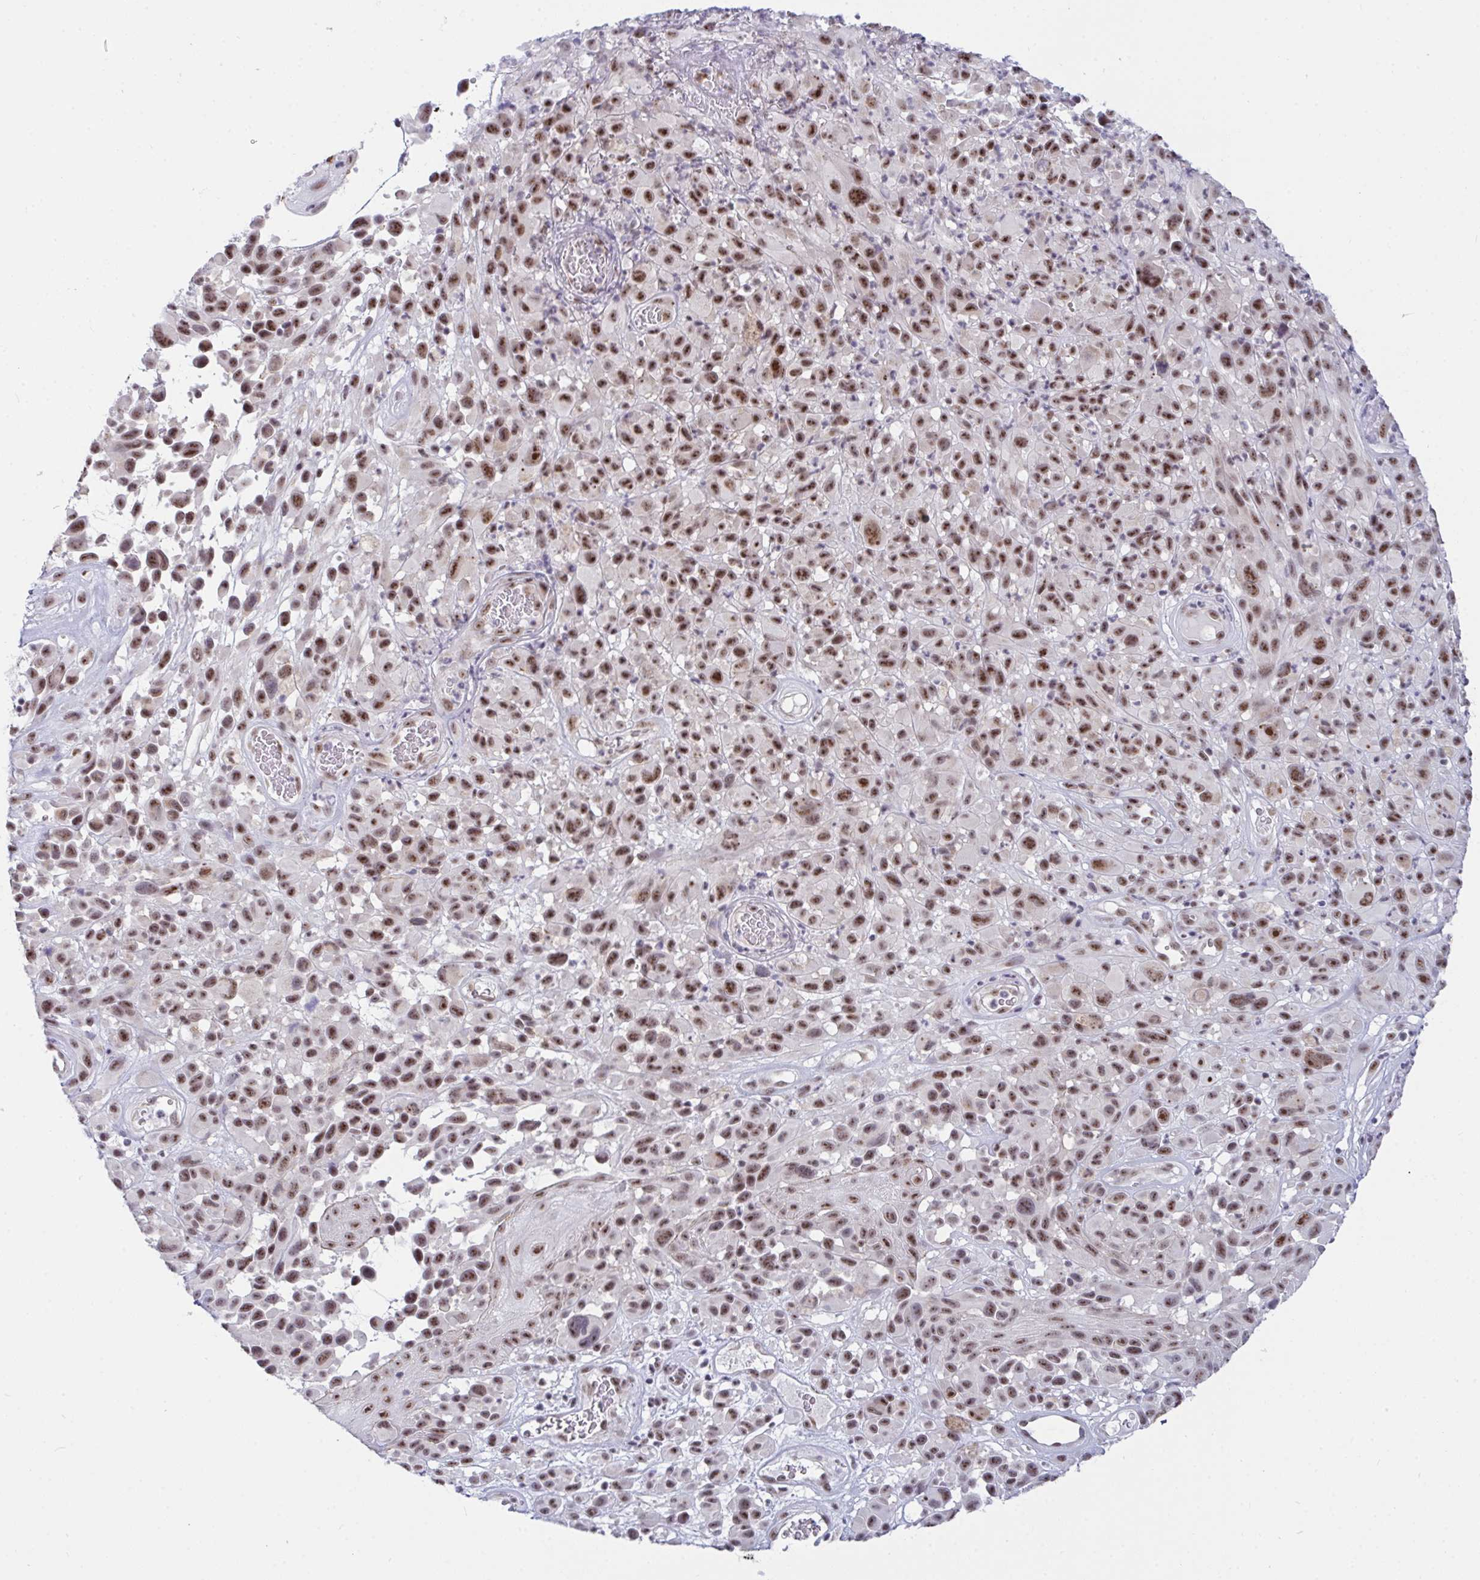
{"staining": {"intensity": "strong", "quantity": ">75%", "location": "nuclear"}, "tissue": "melanoma", "cell_type": "Tumor cells", "image_type": "cancer", "snomed": [{"axis": "morphology", "description": "Malignant melanoma, NOS"}, {"axis": "topography", "description": "Skin"}], "caption": "Brown immunohistochemical staining in human malignant melanoma exhibits strong nuclear expression in about >75% of tumor cells.", "gene": "PRR14", "patient": {"sex": "male", "age": 68}}